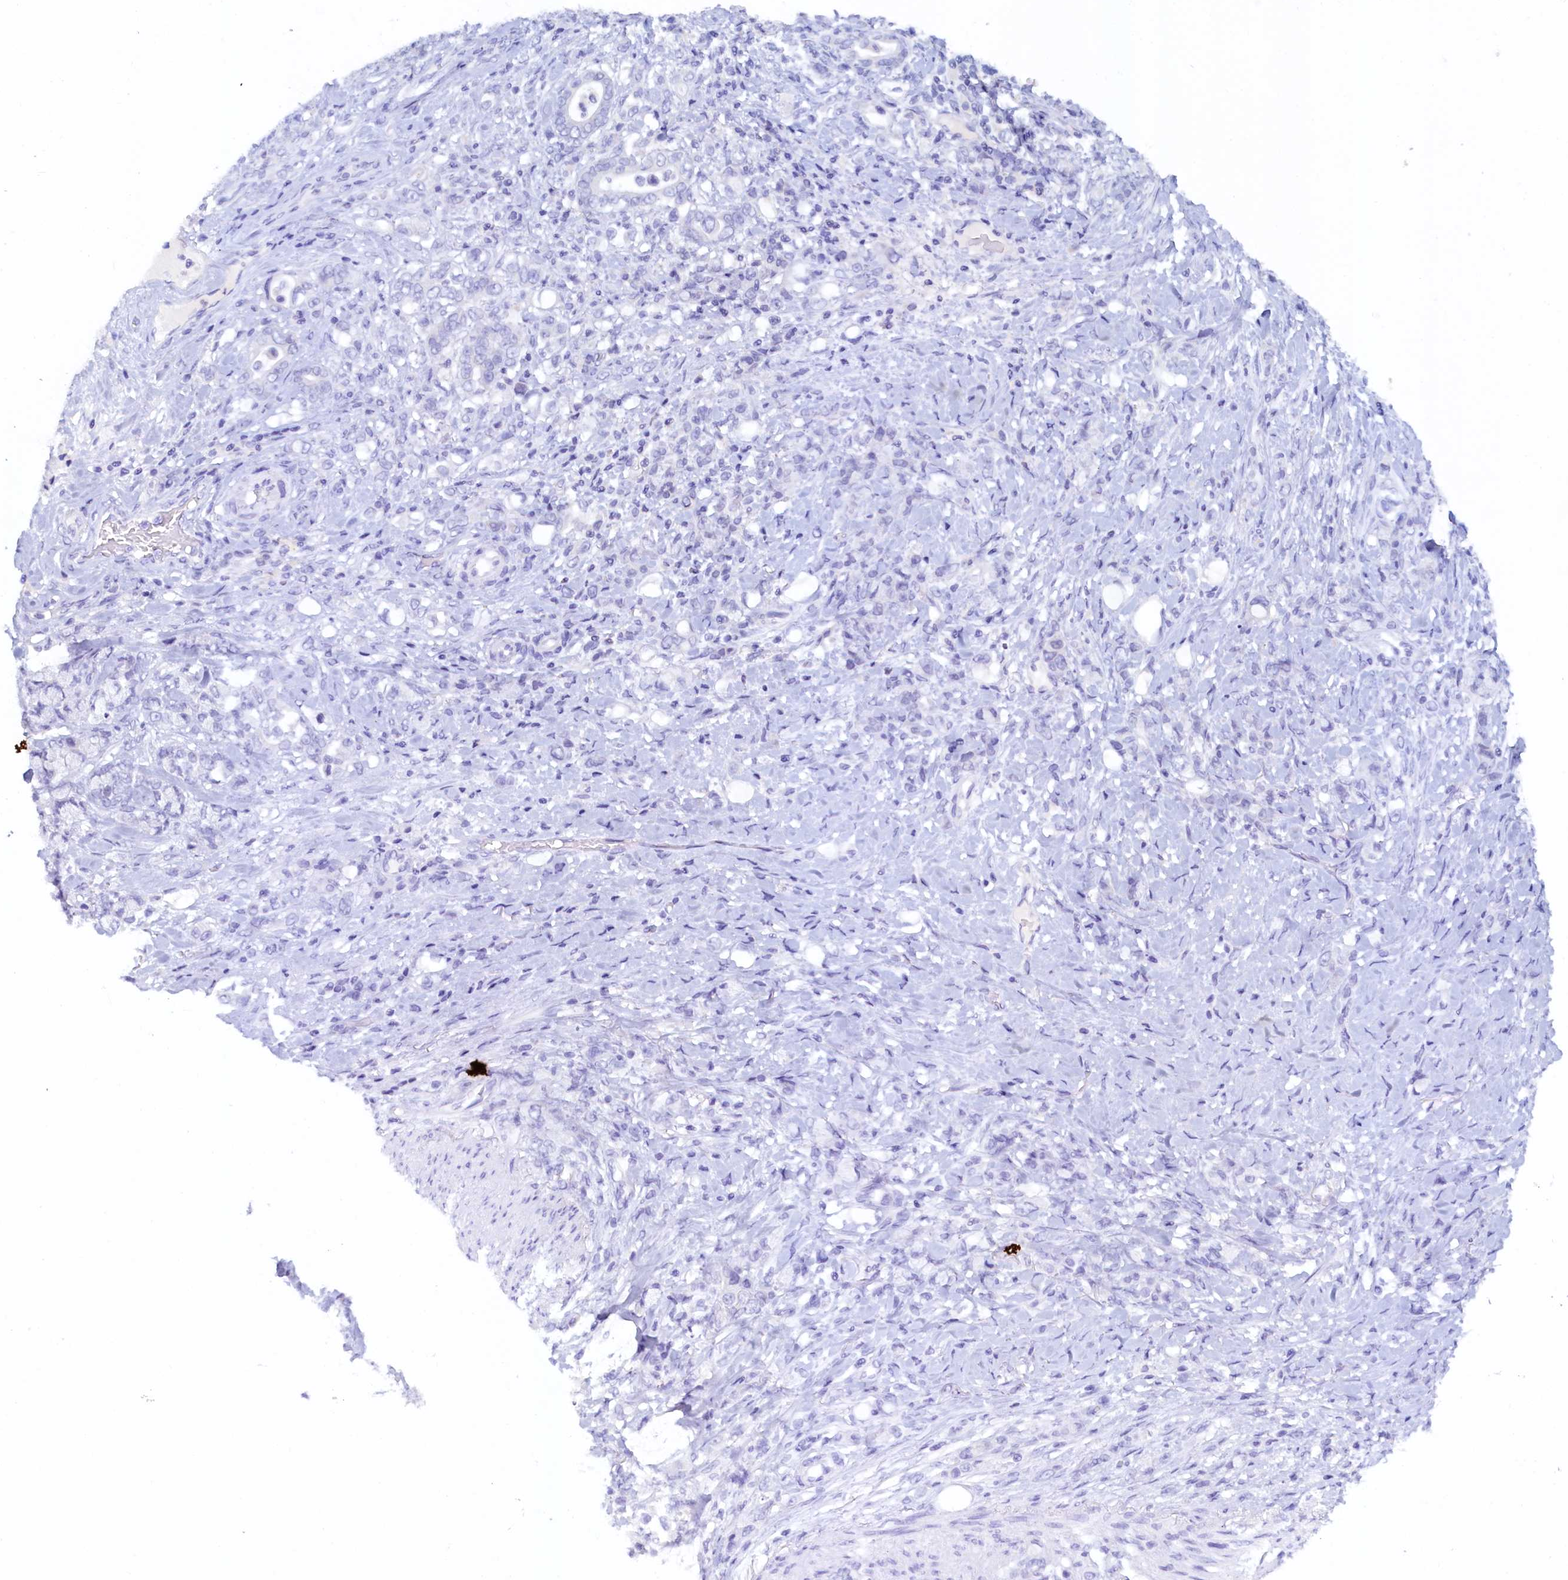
{"staining": {"intensity": "negative", "quantity": "none", "location": "none"}, "tissue": "stomach cancer", "cell_type": "Tumor cells", "image_type": "cancer", "snomed": [{"axis": "morphology", "description": "Adenocarcinoma, NOS"}, {"axis": "topography", "description": "Stomach"}], "caption": "Protein analysis of stomach cancer reveals no significant positivity in tumor cells.", "gene": "PAAF1", "patient": {"sex": "female", "age": 79}}